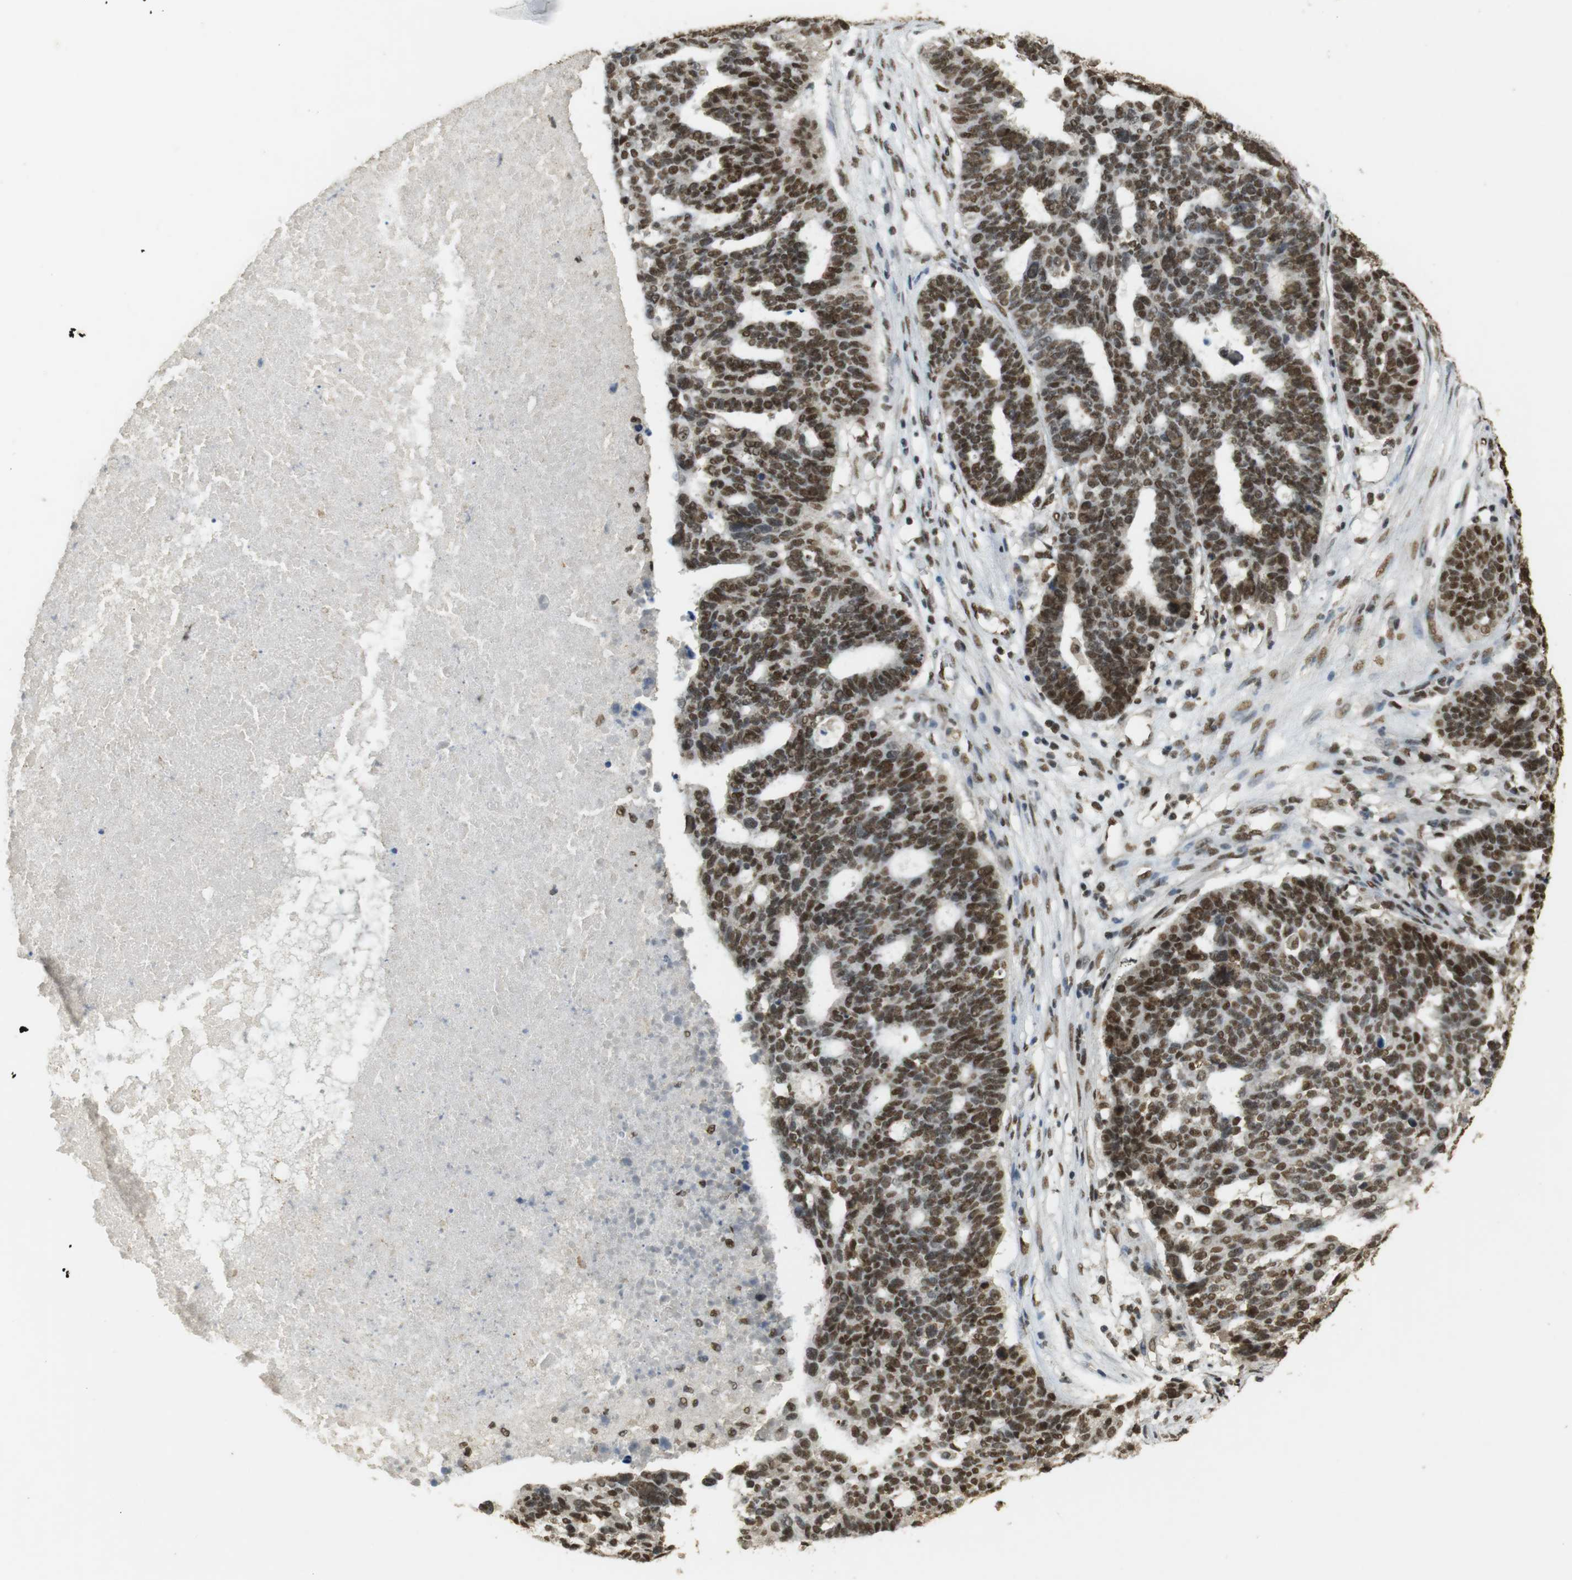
{"staining": {"intensity": "strong", "quantity": ">75%", "location": "nuclear"}, "tissue": "ovarian cancer", "cell_type": "Tumor cells", "image_type": "cancer", "snomed": [{"axis": "morphology", "description": "Cystadenocarcinoma, serous, NOS"}, {"axis": "topography", "description": "Ovary"}], "caption": "The photomicrograph exhibits immunohistochemical staining of ovarian cancer. There is strong nuclear positivity is present in approximately >75% of tumor cells.", "gene": "GATA4", "patient": {"sex": "female", "age": 59}}